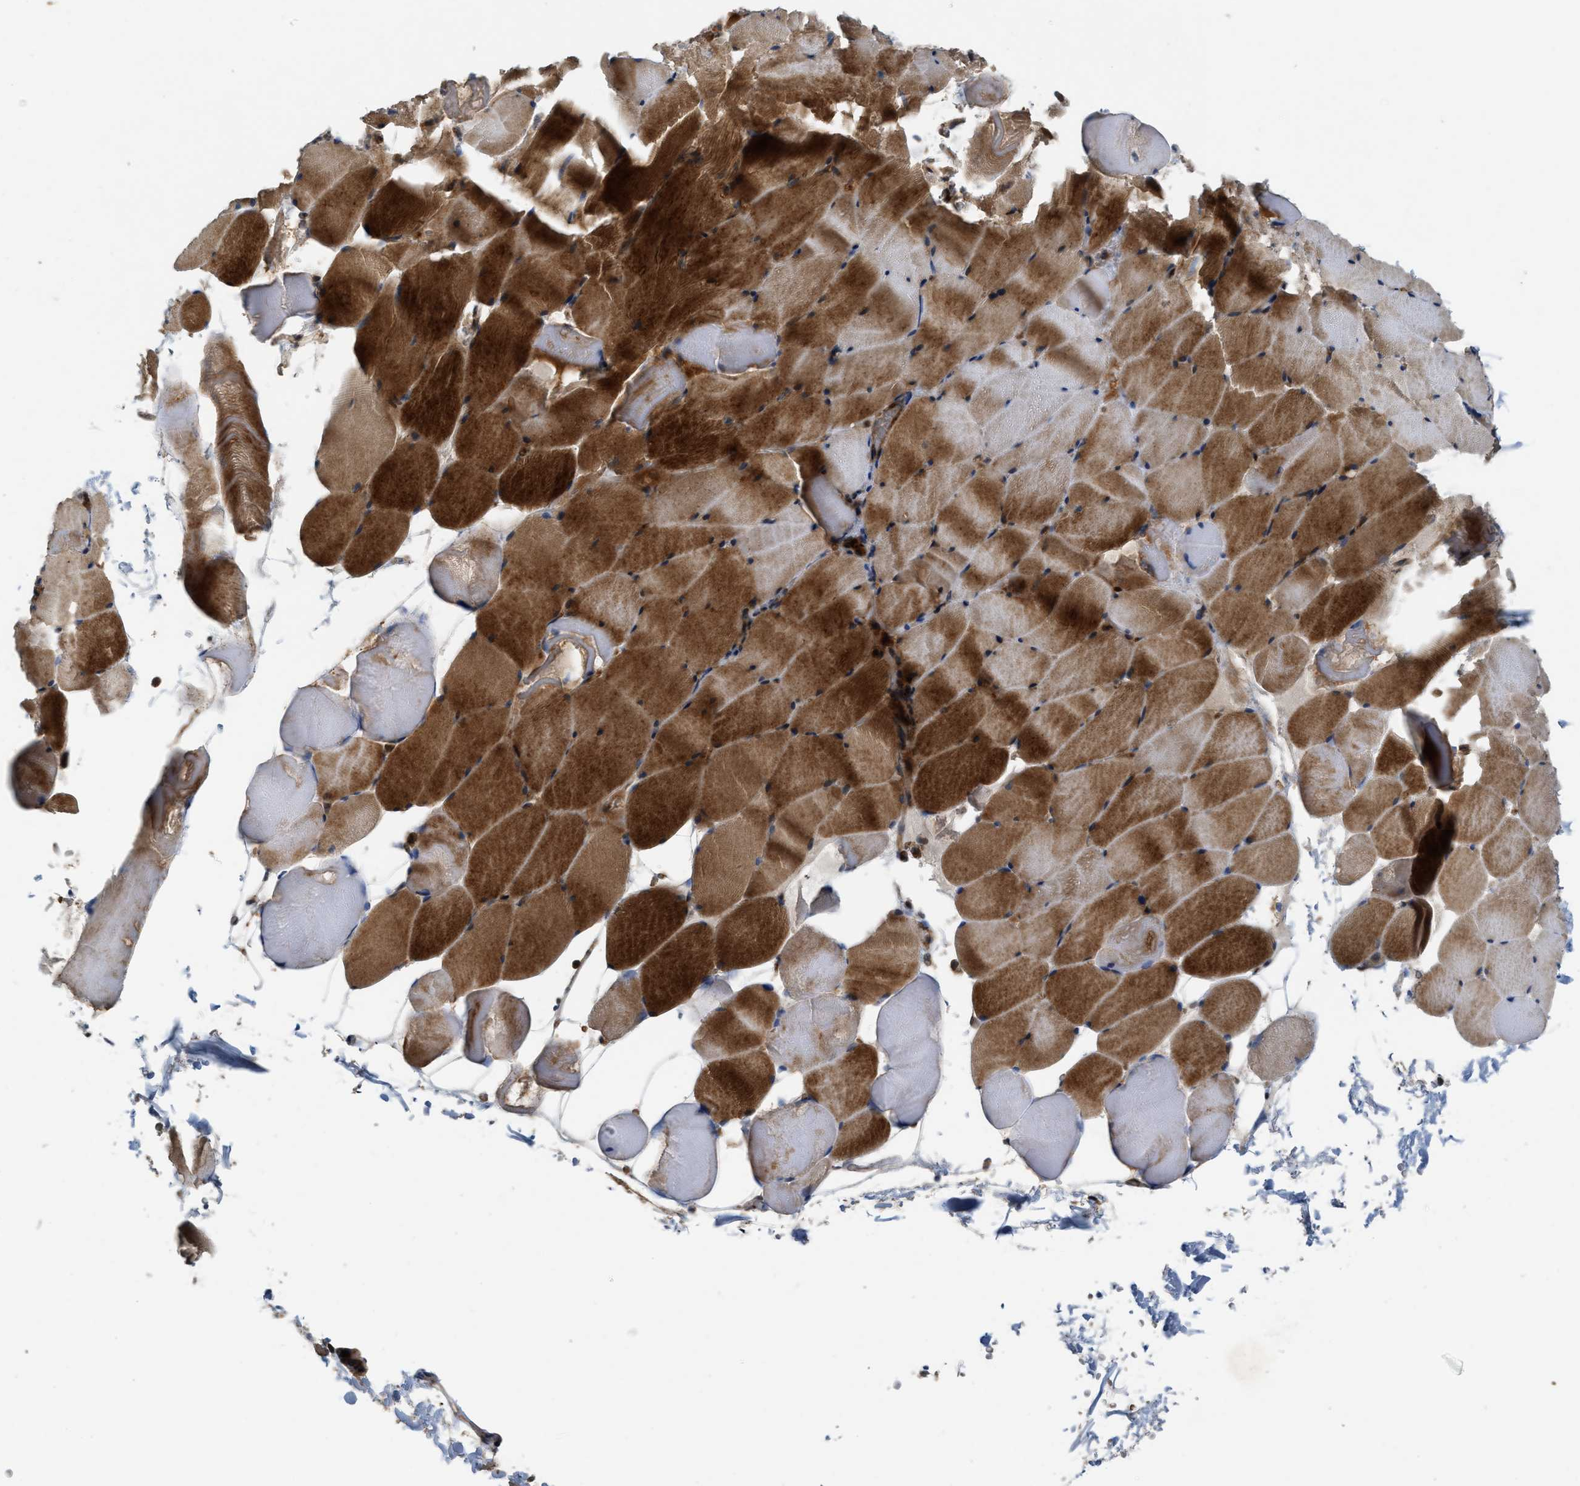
{"staining": {"intensity": "strong", "quantity": ">75%", "location": "cytoplasmic/membranous"}, "tissue": "skeletal muscle", "cell_type": "Myocytes", "image_type": "normal", "snomed": [{"axis": "morphology", "description": "Normal tissue, NOS"}, {"axis": "topography", "description": "Skeletal muscle"}], "caption": "Protein analysis of normal skeletal muscle demonstrates strong cytoplasmic/membranous positivity in approximately >75% of myocytes.", "gene": "DPF2", "patient": {"sex": "male", "age": 62}}